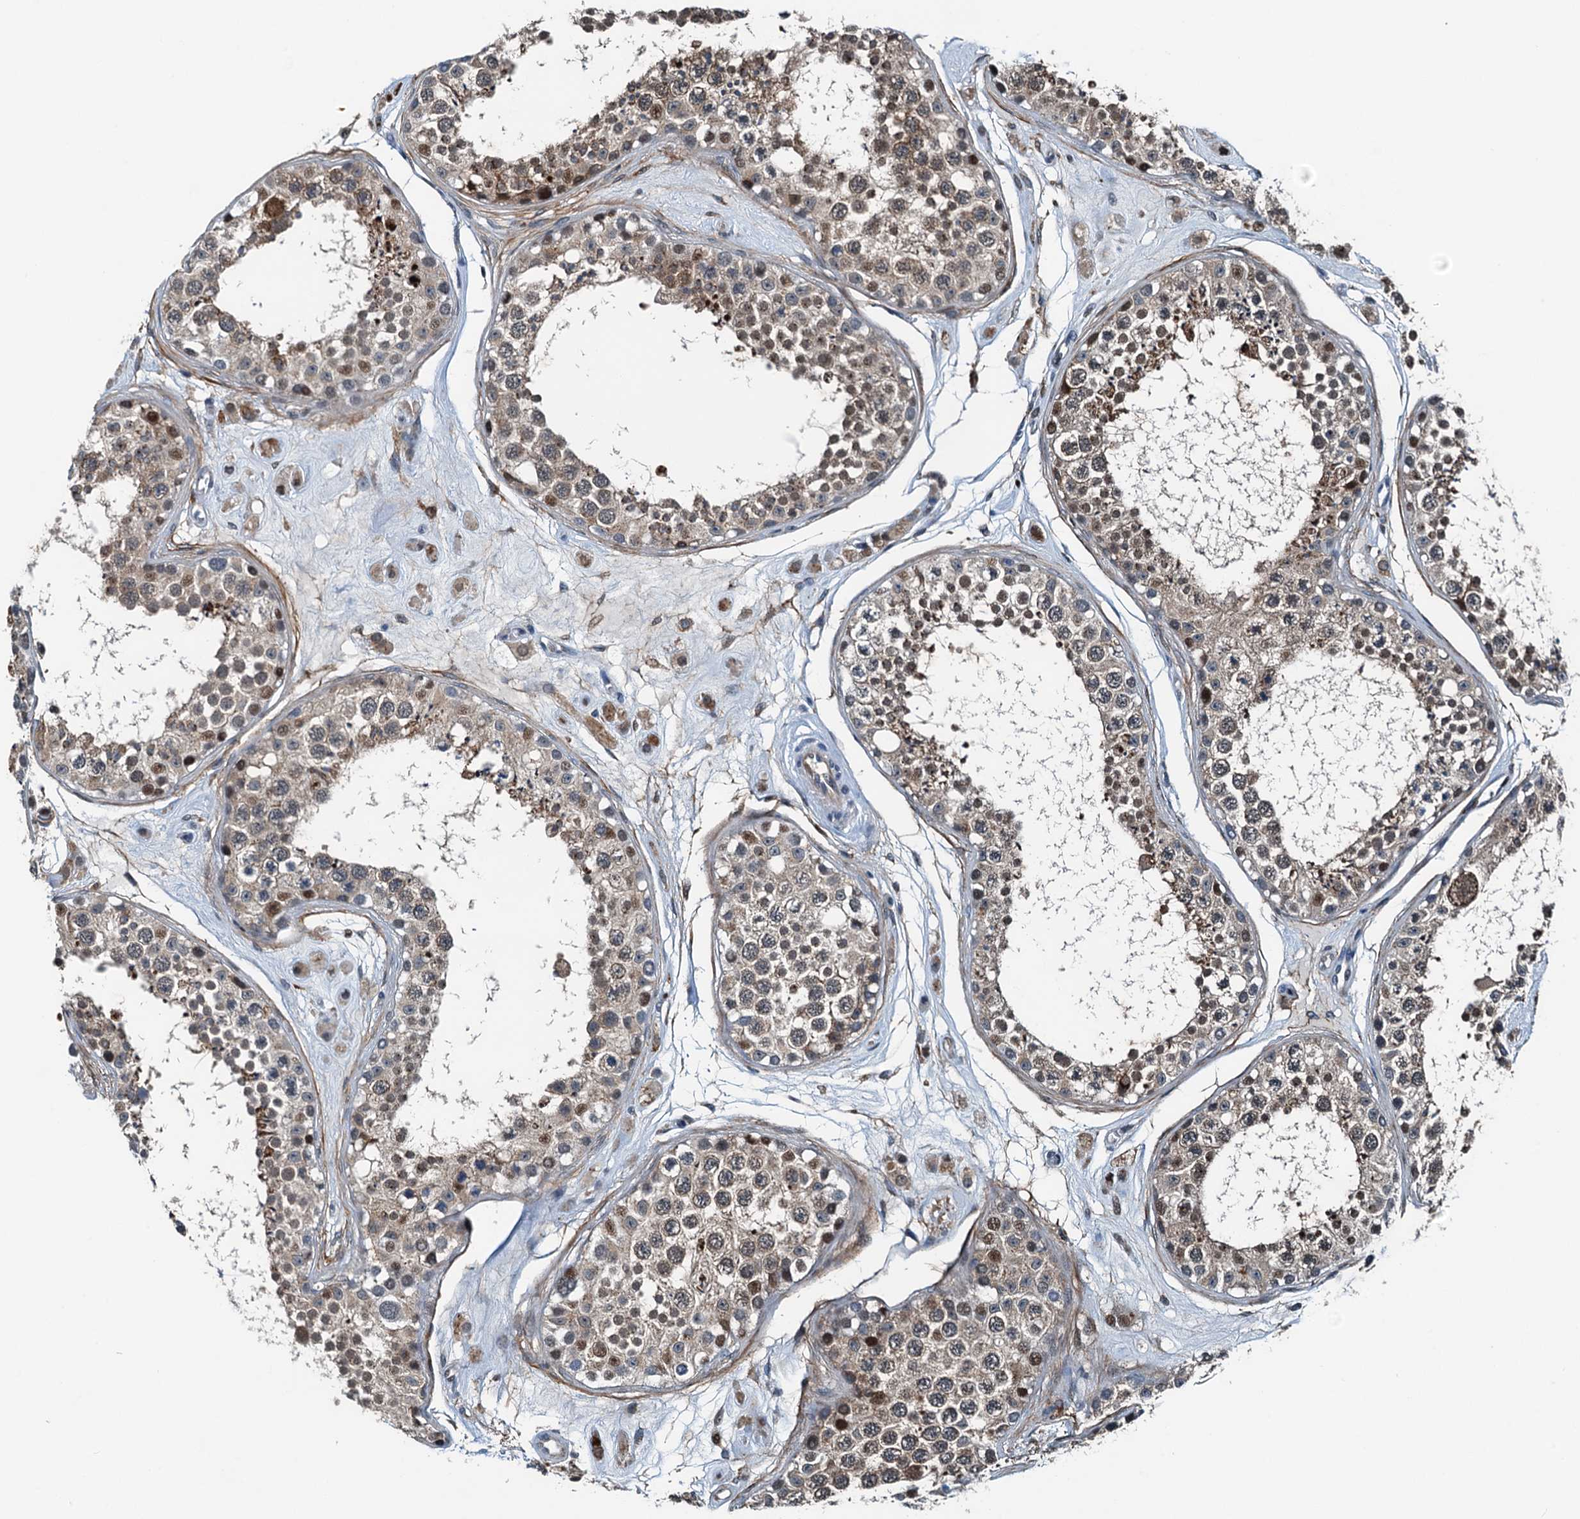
{"staining": {"intensity": "moderate", "quantity": ">75%", "location": "cytoplasmic/membranous,nuclear"}, "tissue": "testis", "cell_type": "Cells in seminiferous ducts", "image_type": "normal", "snomed": [{"axis": "morphology", "description": "Normal tissue, NOS"}, {"axis": "topography", "description": "Testis"}], "caption": "Immunohistochemistry of normal testis reveals medium levels of moderate cytoplasmic/membranous,nuclear staining in approximately >75% of cells in seminiferous ducts.", "gene": "TAMALIN", "patient": {"sex": "male", "age": 25}}